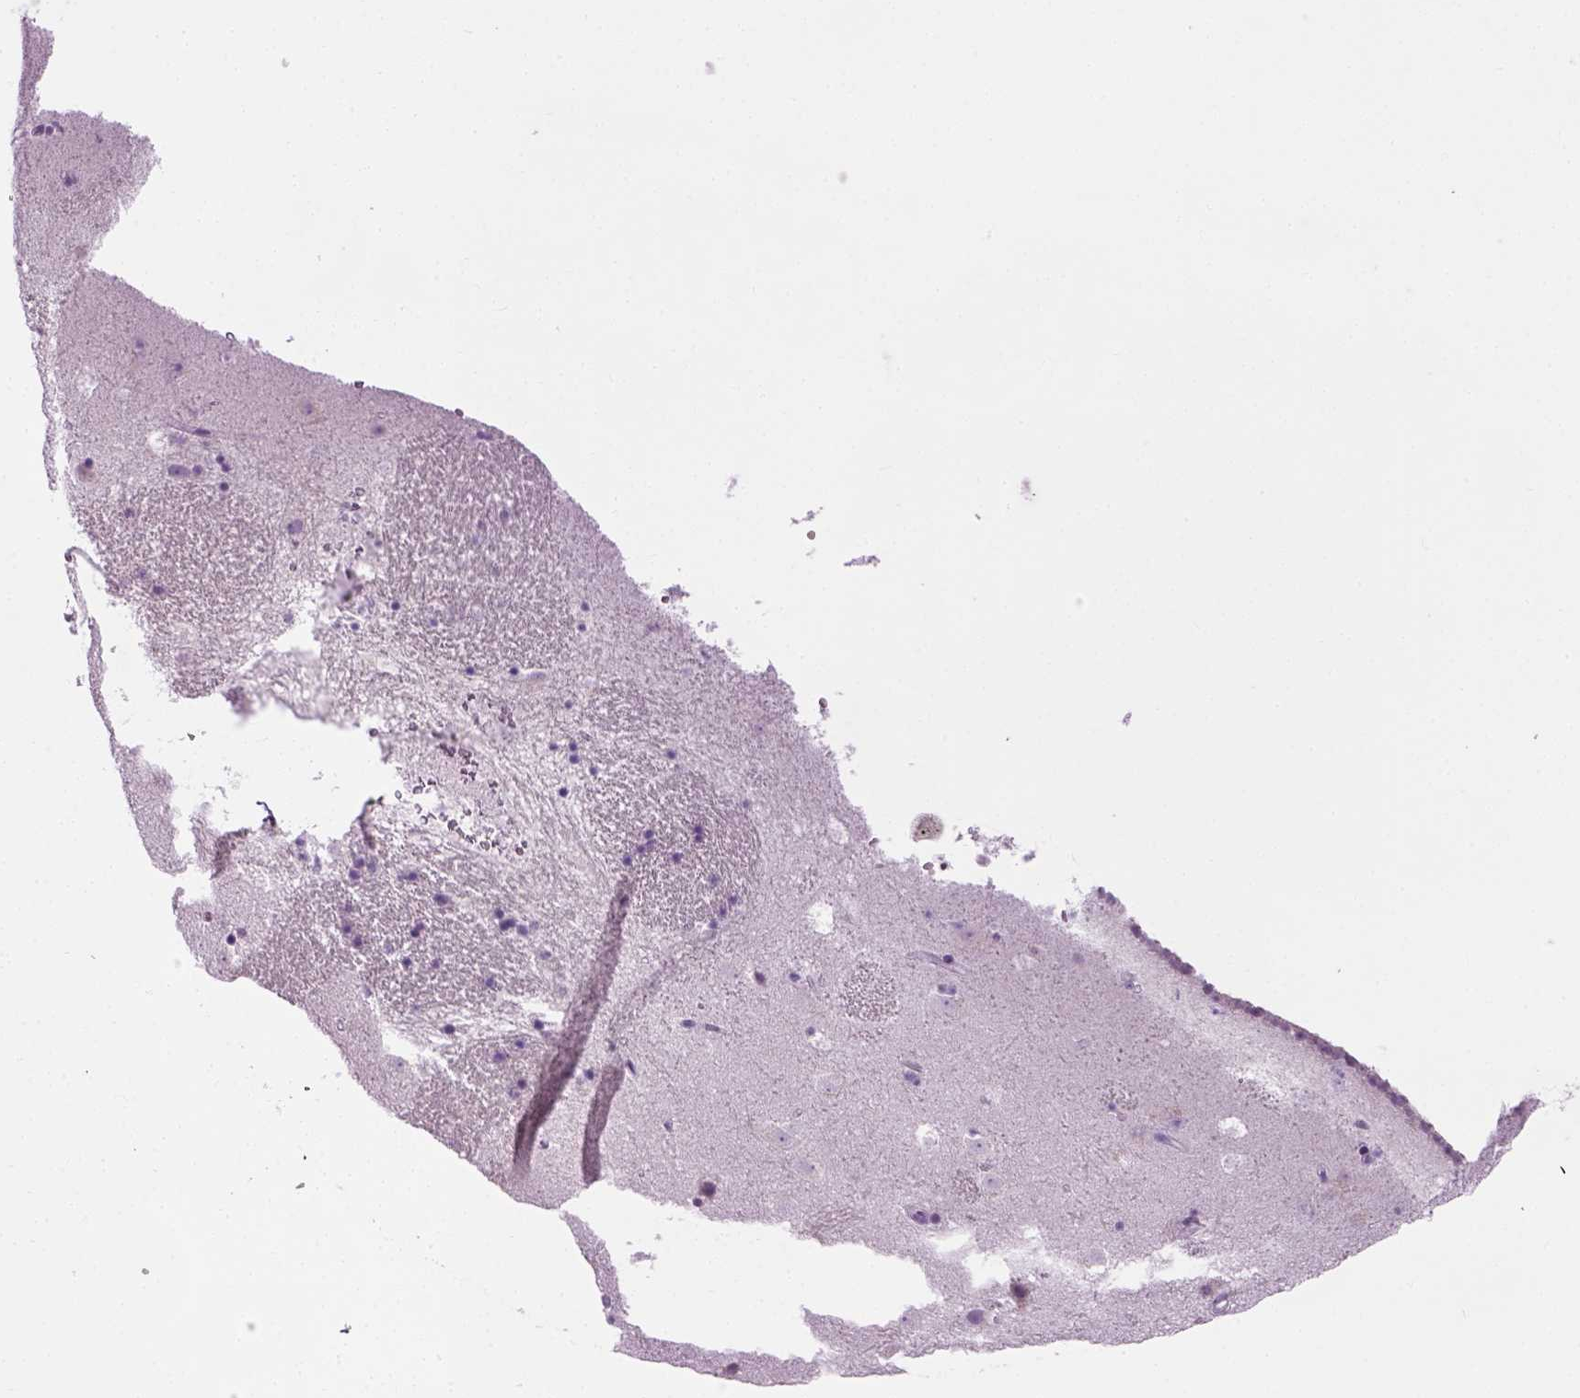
{"staining": {"intensity": "negative", "quantity": "none", "location": "none"}, "tissue": "caudate", "cell_type": "Glial cells", "image_type": "normal", "snomed": [{"axis": "morphology", "description": "Normal tissue, NOS"}, {"axis": "topography", "description": "Lateral ventricle wall"}], "caption": "The immunohistochemistry micrograph has no significant expression in glial cells of caudate. (DAB IHC visualized using brightfield microscopy, high magnification).", "gene": "CIBAR2", "patient": {"sex": "male", "age": 37}}